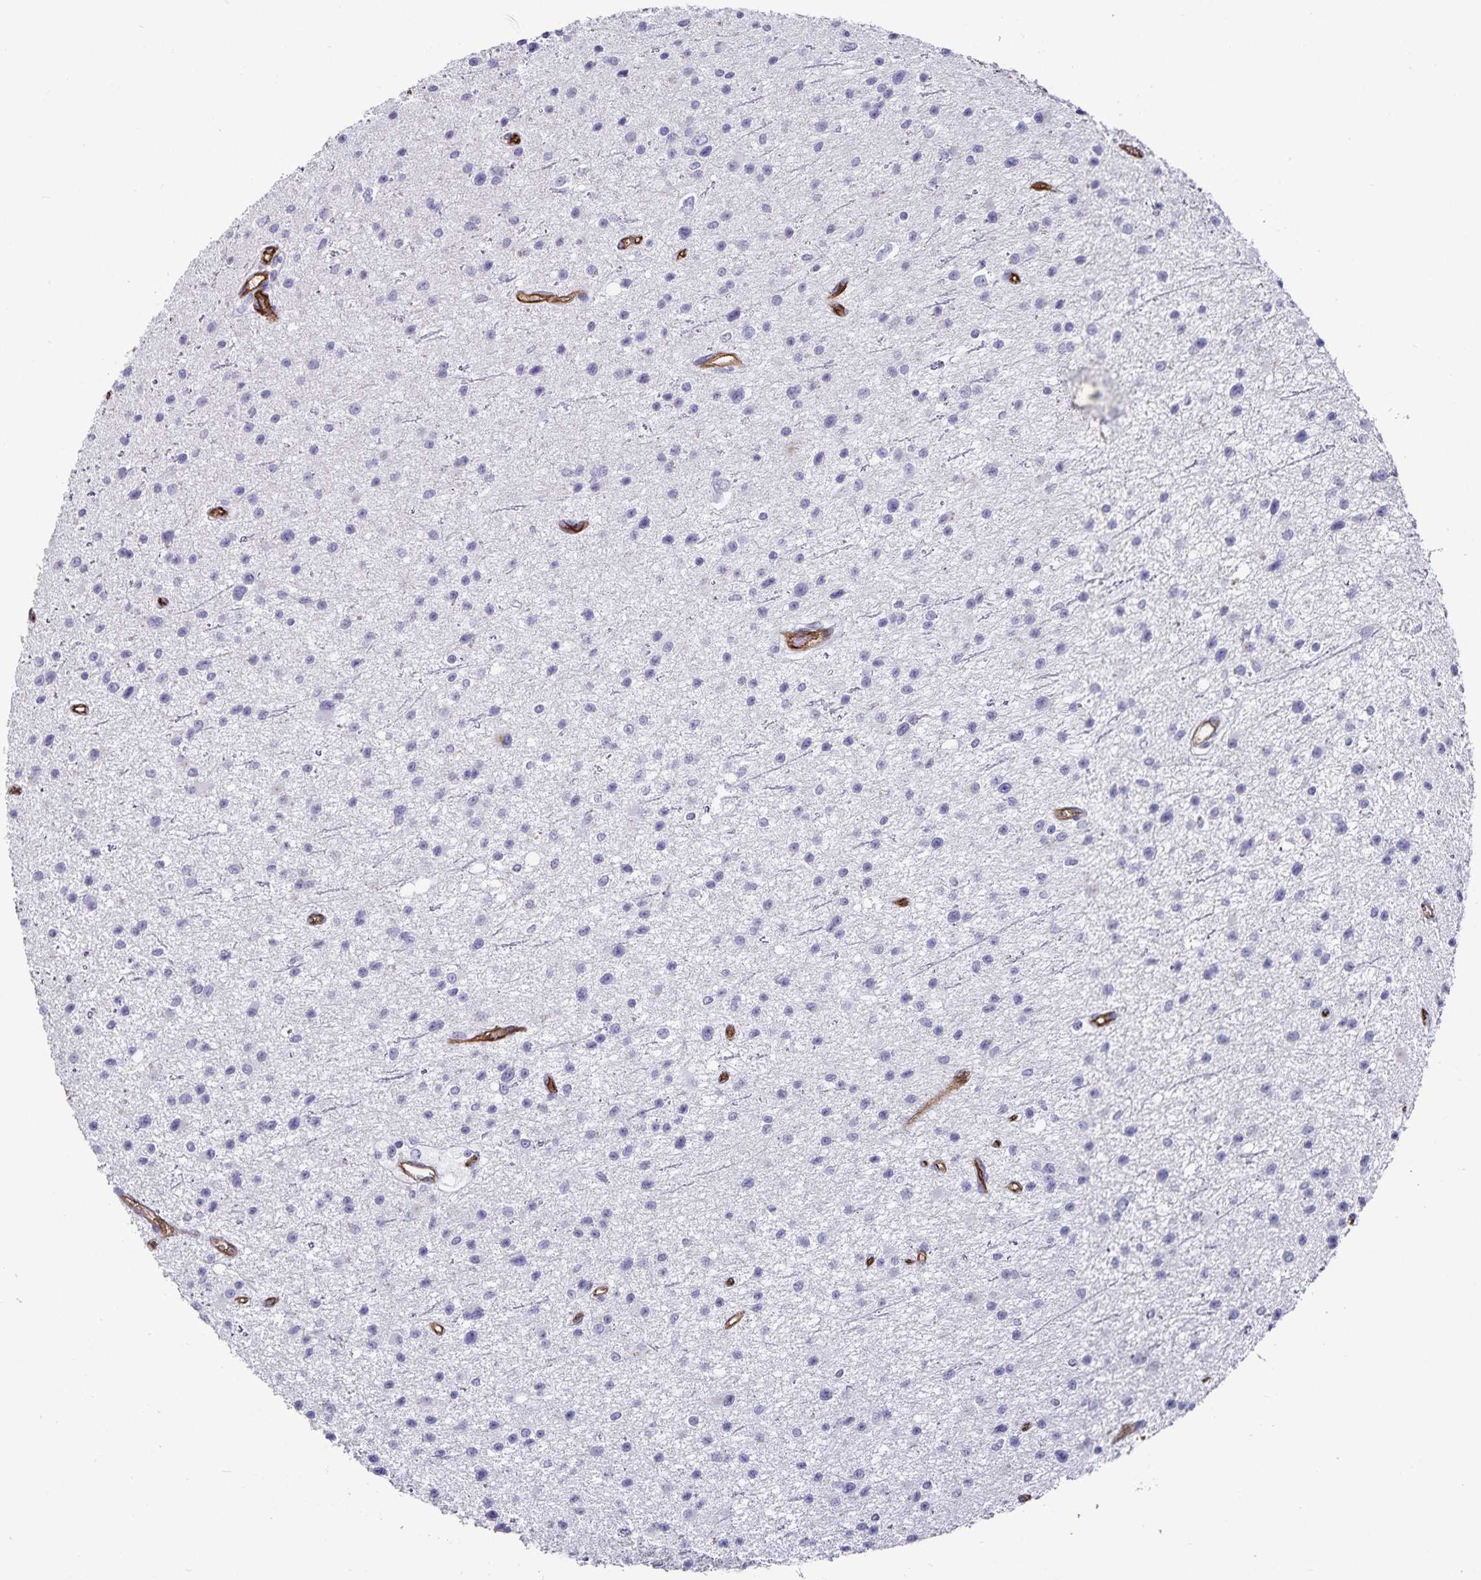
{"staining": {"intensity": "negative", "quantity": "none", "location": "none"}, "tissue": "glioma", "cell_type": "Tumor cells", "image_type": "cancer", "snomed": [{"axis": "morphology", "description": "Glioma, malignant, Low grade"}, {"axis": "topography", "description": "Brain"}], "caption": "IHC histopathology image of low-grade glioma (malignant) stained for a protein (brown), which demonstrates no expression in tumor cells.", "gene": "PODXL", "patient": {"sex": "male", "age": 43}}